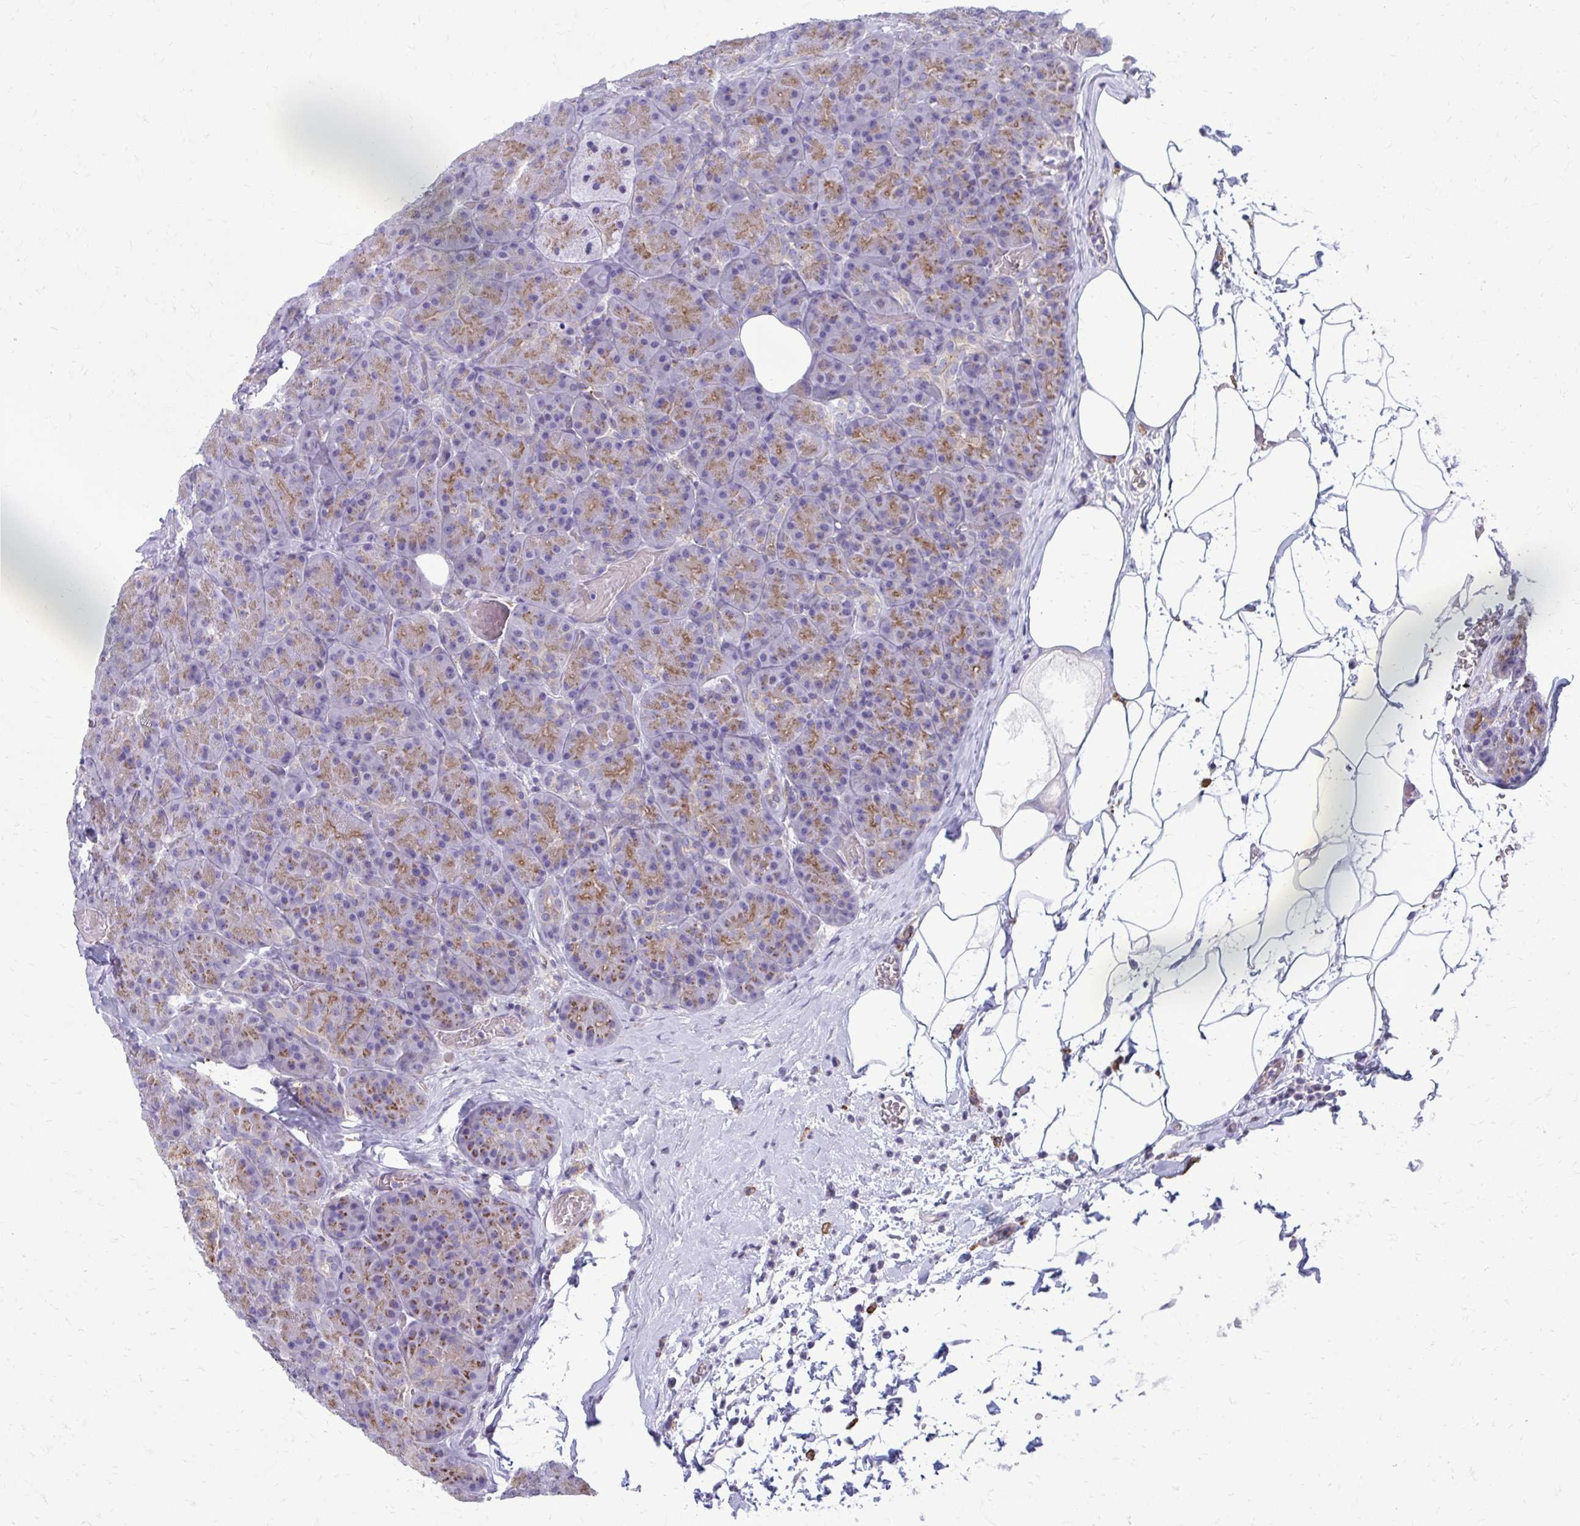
{"staining": {"intensity": "moderate", "quantity": "25%-75%", "location": "cytoplasmic/membranous"}, "tissue": "pancreas", "cell_type": "Exocrine glandular cells", "image_type": "normal", "snomed": [{"axis": "morphology", "description": "Normal tissue, NOS"}, {"axis": "topography", "description": "Pancreas"}], "caption": "Pancreas stained with immunohistochemistry displays moderate cytoplasmic/membranous positivity in about 25%-75% of exocrine glandular cells. Nuclei are stained in blue.", "gene": "CLTA", "patient": {"sex": "male", "age": 57}}